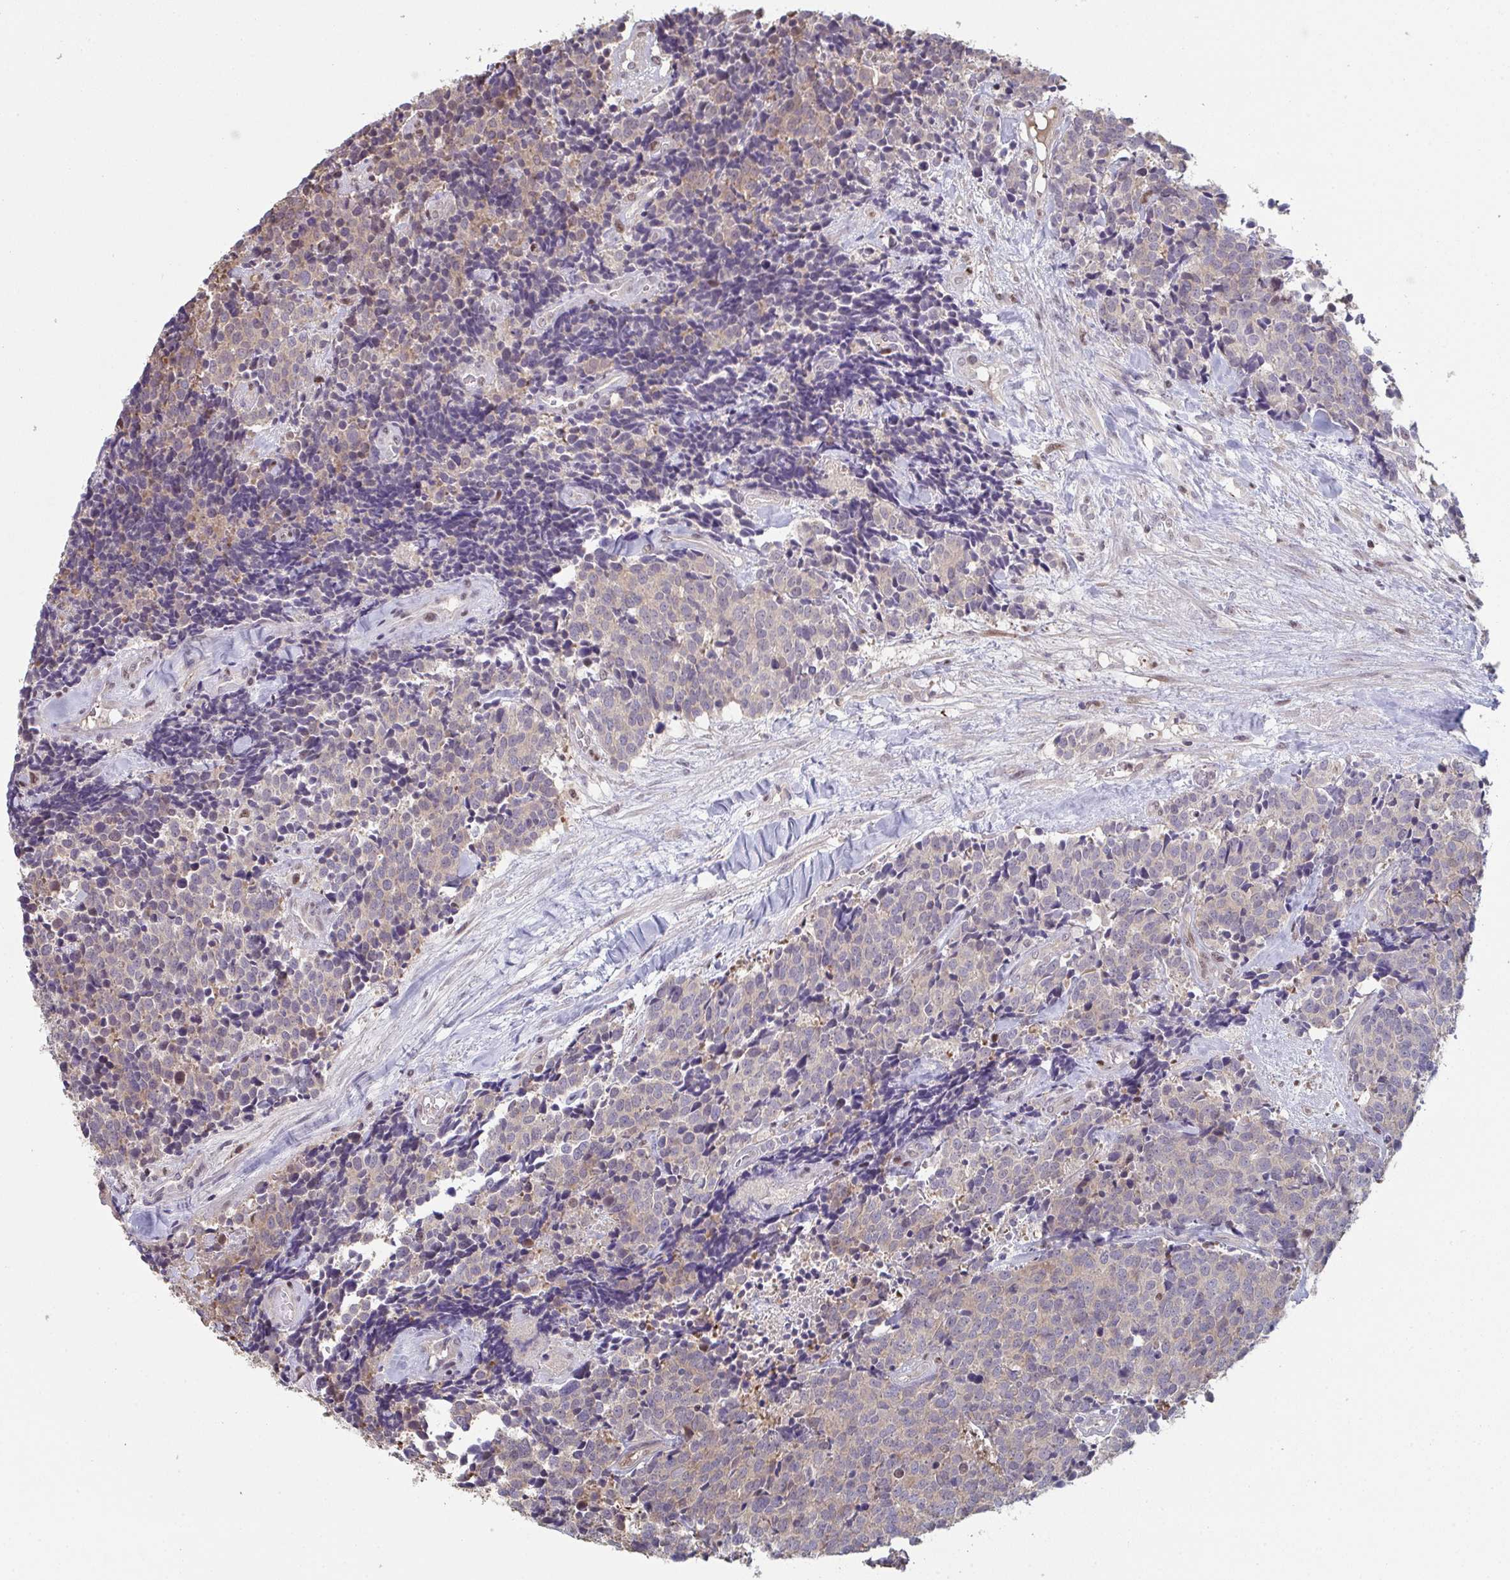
{"staining": {"intensity": "moderate", "quantity": "<25%", "location": "cytoplasmic/membranous"}, "tissue": "carcinoid", "cell_type": "Tumor cells", "image_type": "cancer", "snomed": [{"axis": "morphology", "description": "Carcinoid, malignant, NOS"}, {"axis": "topography", "description": "Skin"}], "caption": "This image reveals immunohistochemistry (IHC) staining of carcinoid, with low moderate cytoplasmic/membranous positivity in approximately <25% of tumor cells.", "gene": "ACD", "patient": {"sex": "female", "age": 79}}